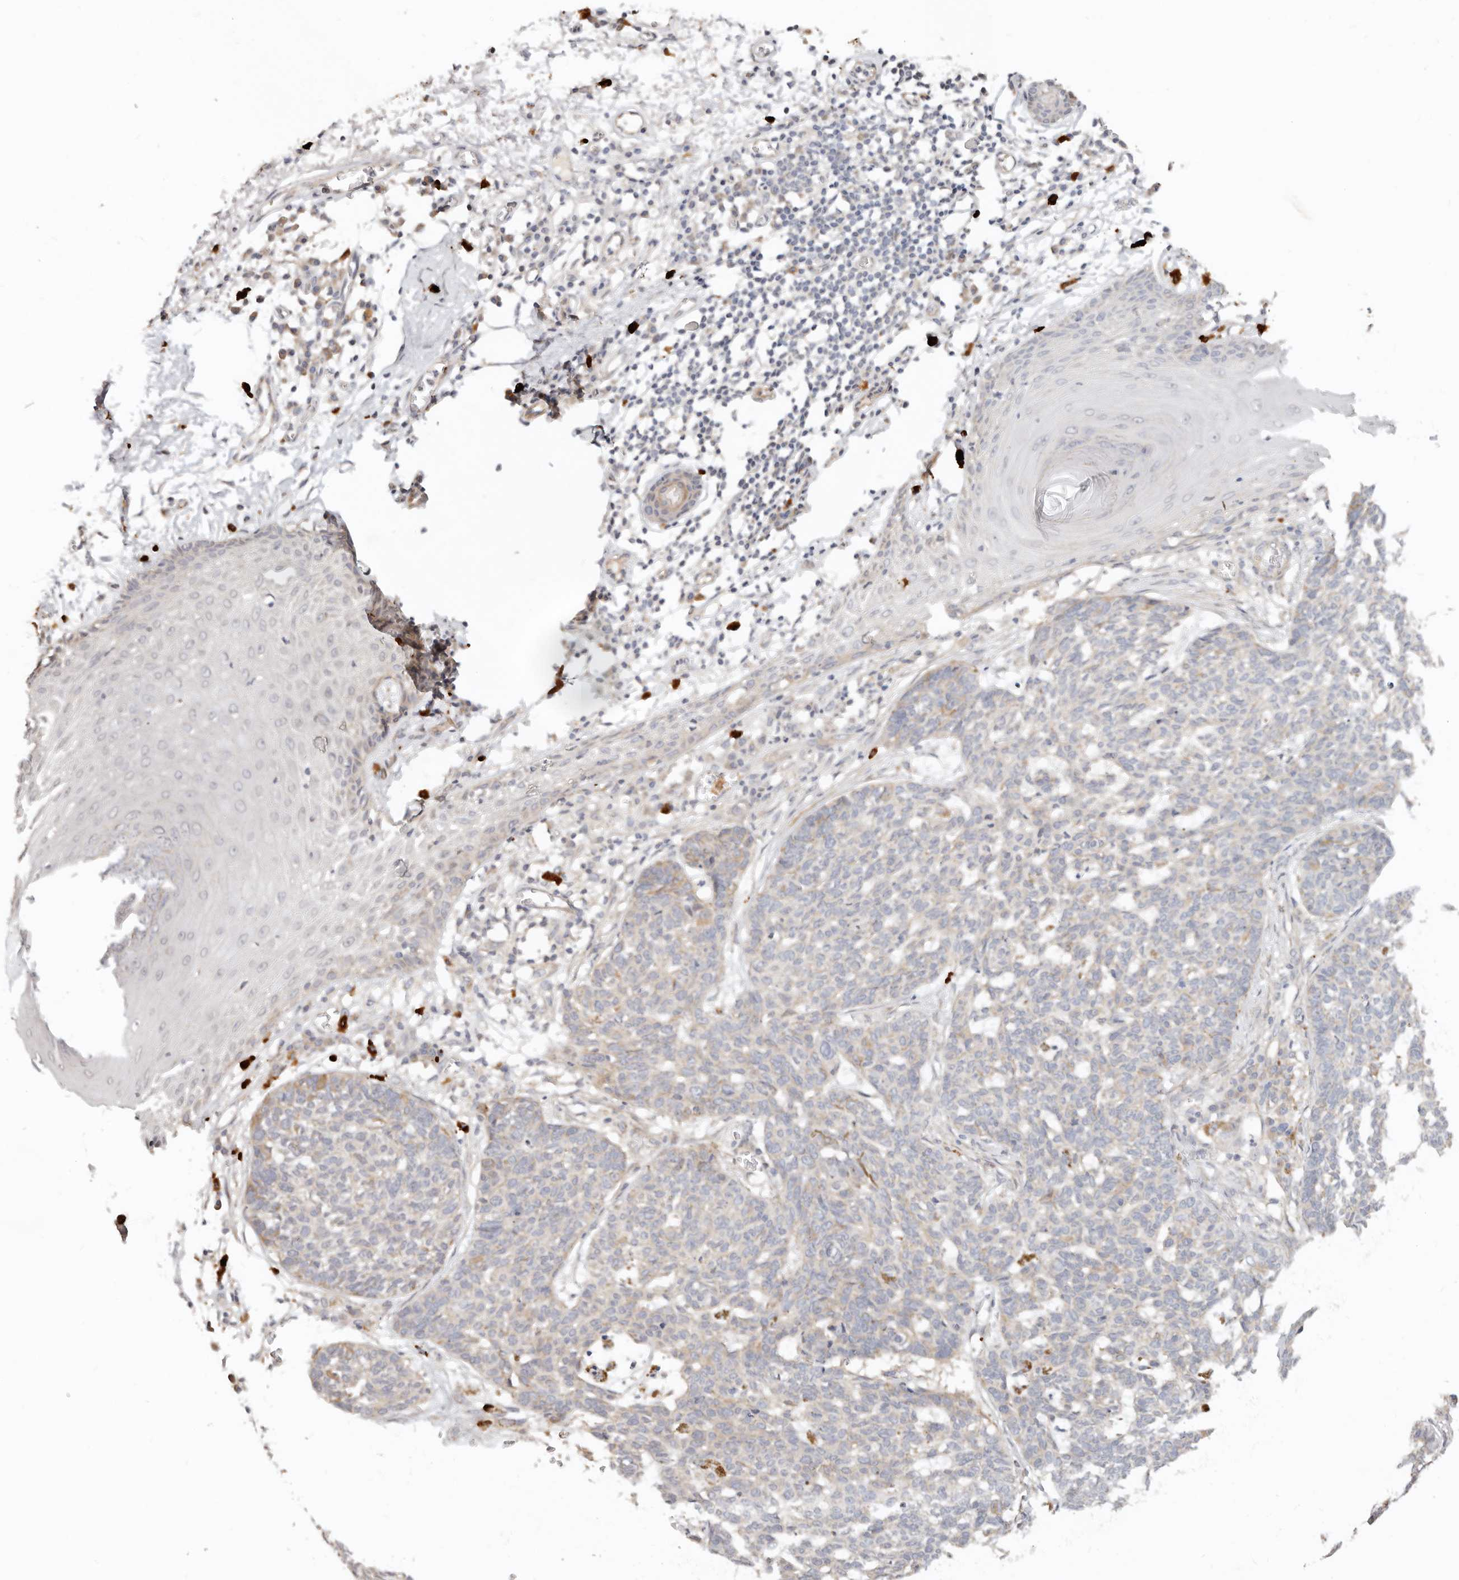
{"staining": {"intensity": "weak", "quantity": "<25%", "location": "cytoplasmic/membranous"}, "tissue": "skin cancer", "cell_type": "Tumor cells", "image_type": "cancer", "snomed": [{"axis": "morphology", "description": "Basal cell carcinoma"}, {"axis": "topography", "description": "Skin"}], "caption": "Skin basal cell carcinoma was stained to show a protein in brown. There is no significant positivity in tumor cells.", "gene": "ZRANB1", "patient": {"sex": "male", "age": 85}}